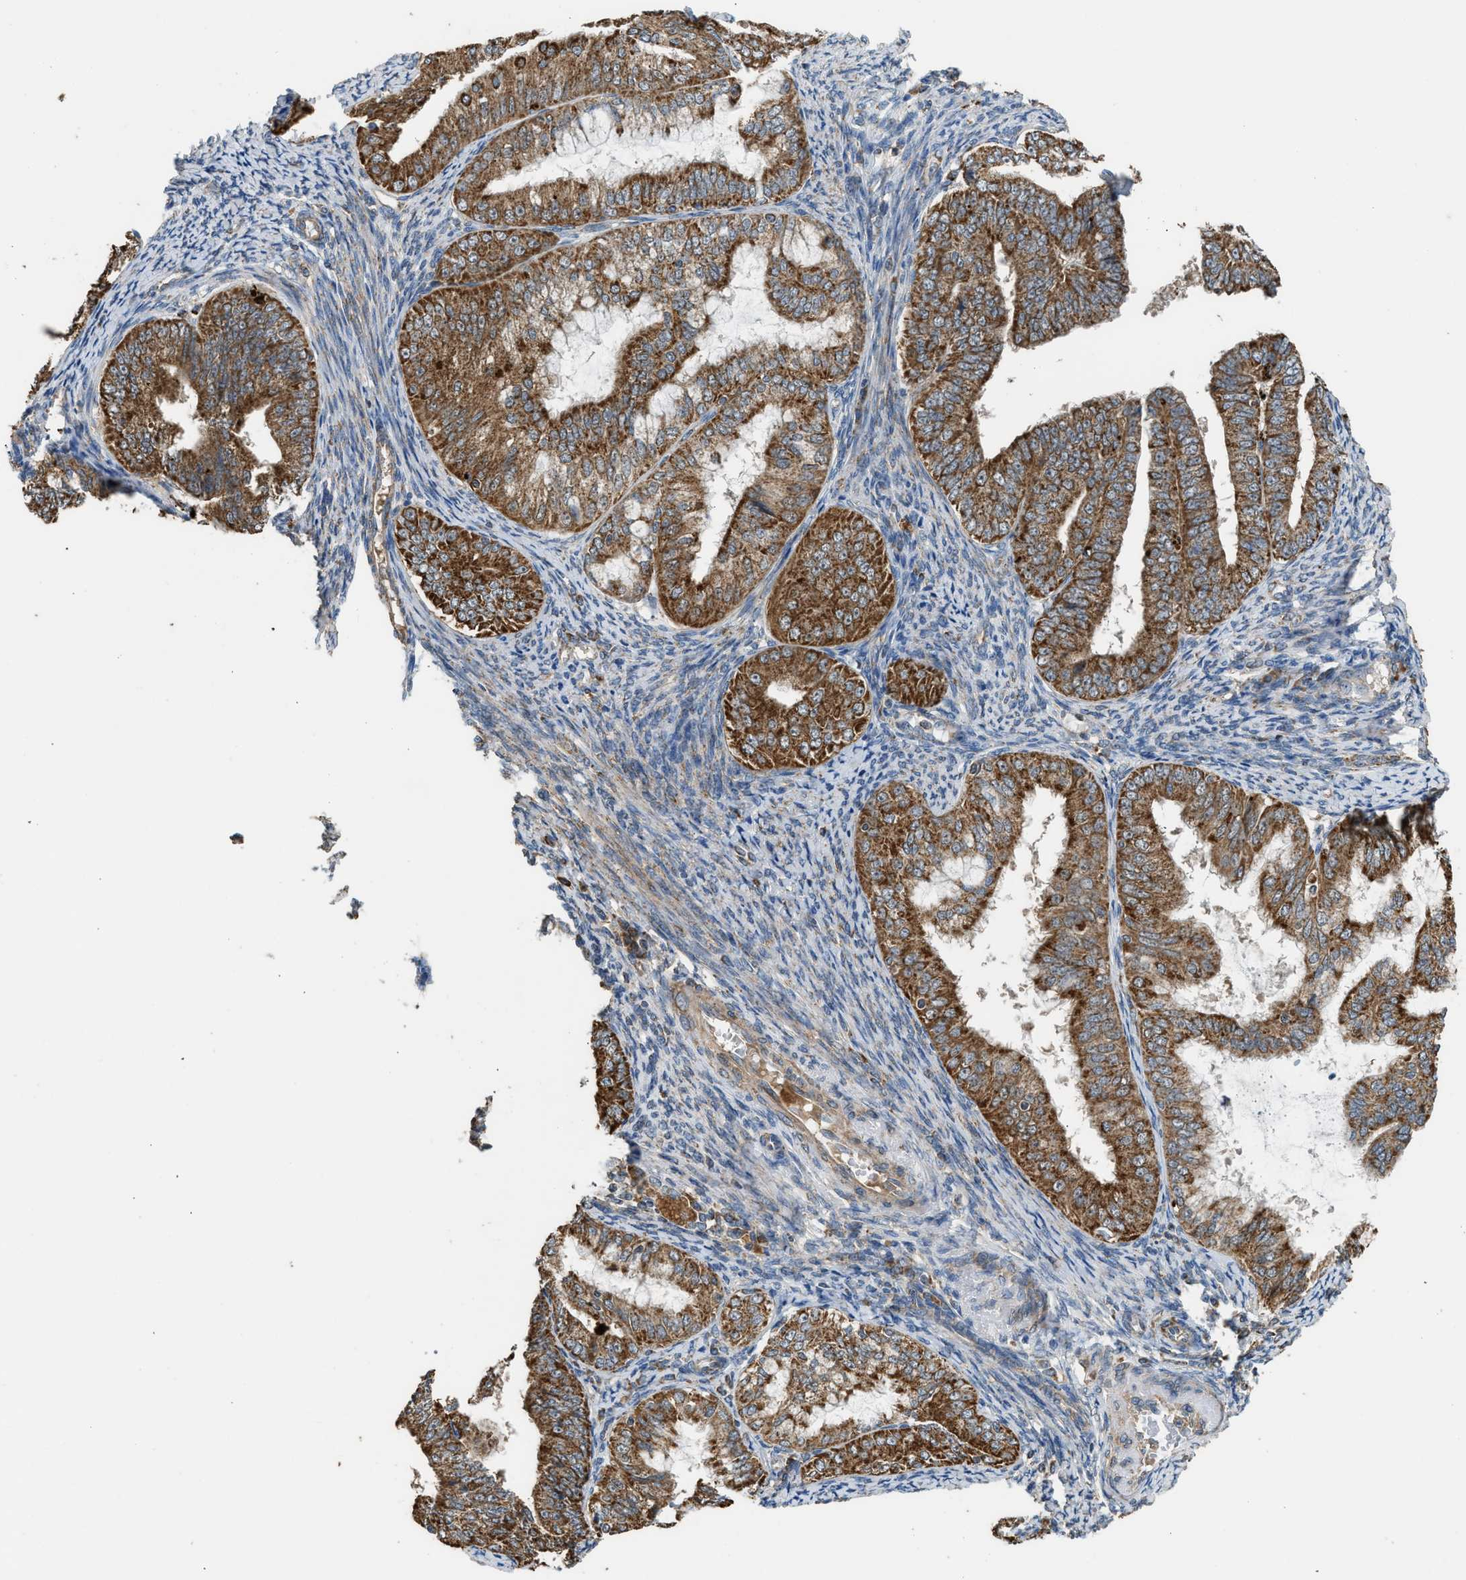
{"staining": {"intensity": "strong", "quantity": ">75%", "location": "cytoplasmic/membranous"}, "tissue": "endometrial cancer", "cell_type": "Tumor cells", "image_type": "cancer", "snomed": [{"axis": "morphology", "description": "Adenocarcinoma, NOS"}, {"axis": "topography", "description": "Endometrium"}], "caption": "This photomicrograph demonstrates adenocarcinoma (endometrial) stained with IHC to label a protein in brown. The cytoplasmic/membranous of tumor cells show strong positivity for the protein. Nuclei are counter-stained blue.", "gene": "STARD3", "patient": {"sex": "female", "age": 63}}